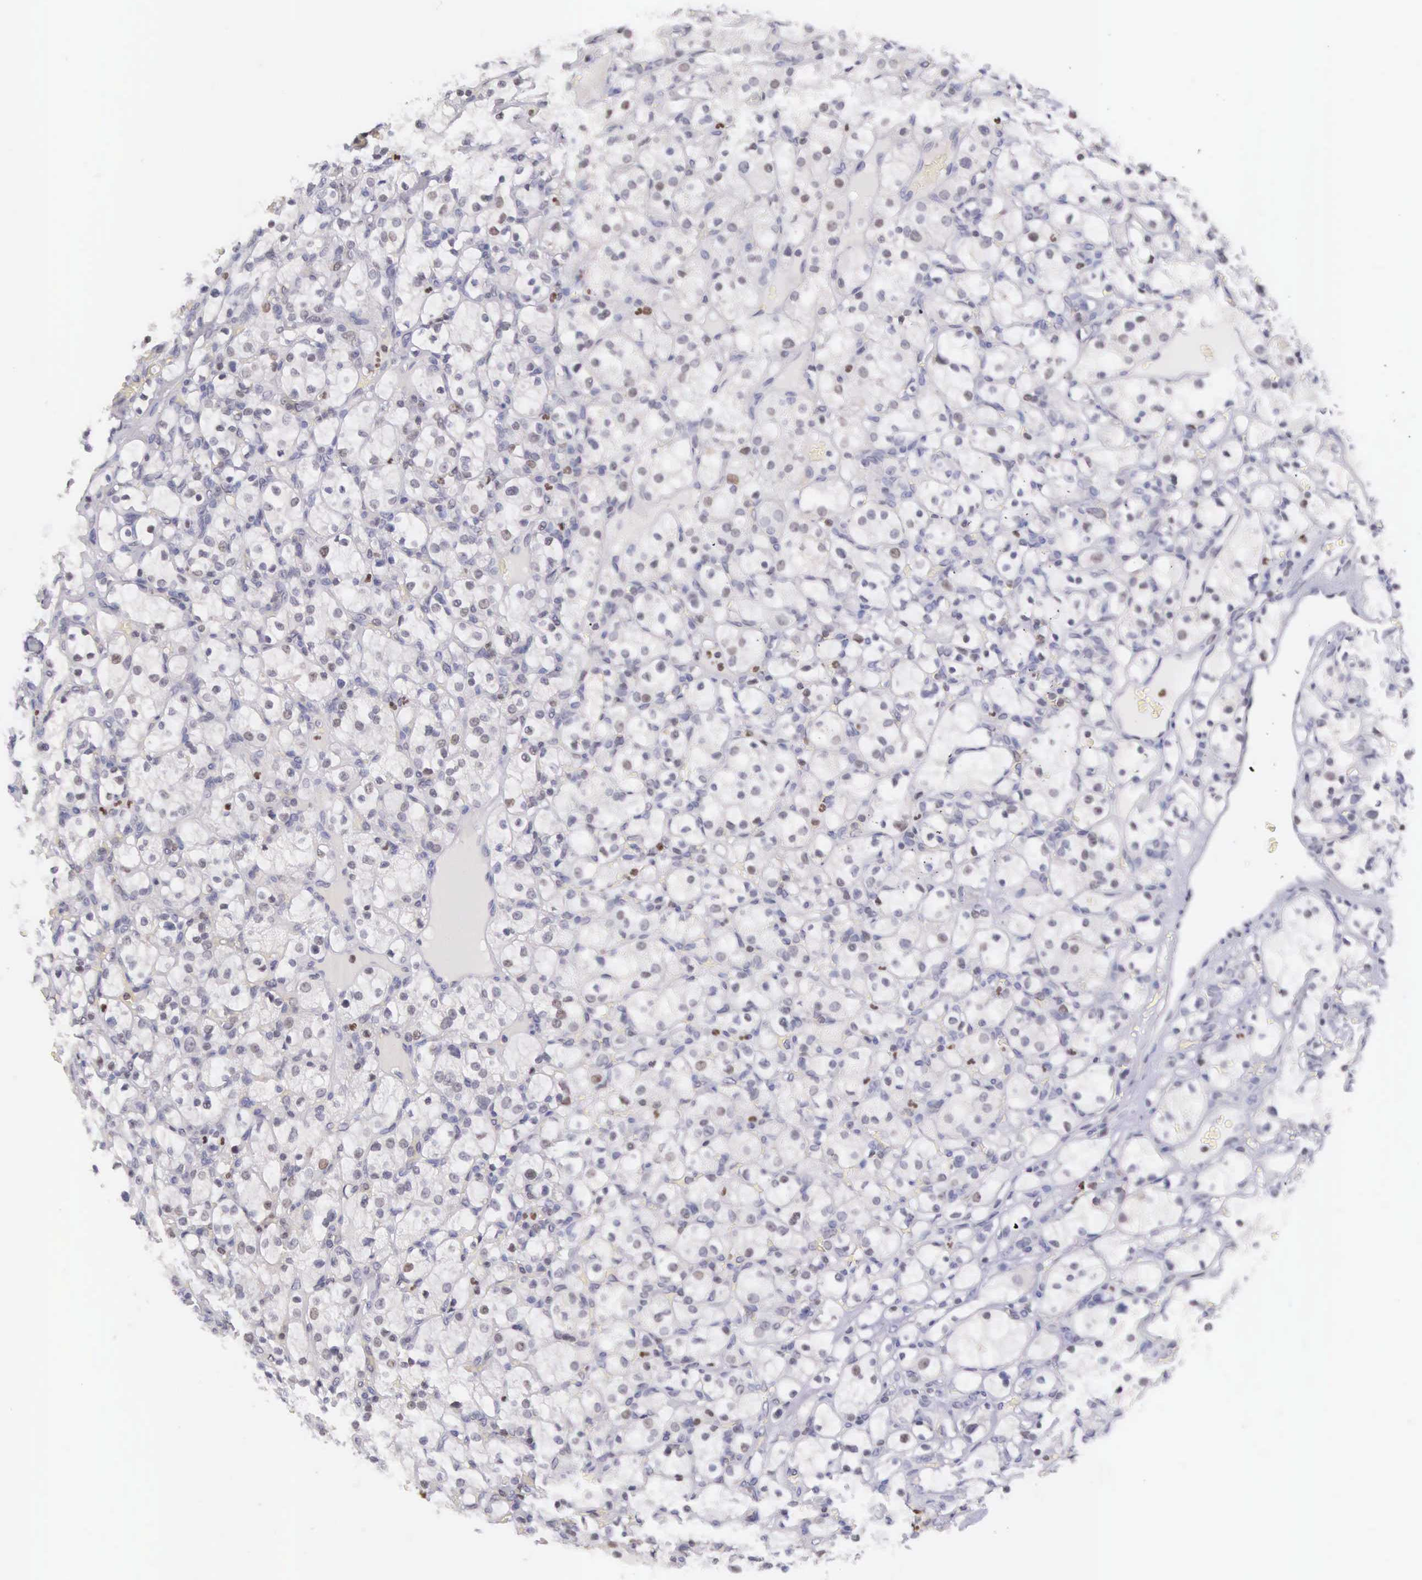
{"staining": {"intensity": "weak", "quantity": "<25%", "location": "nuclear"}, "tissue": "renal cancer", "cell_type": "Tumor cells", "image_type": "cancer", "snomed": [{"axis": "morphology", "description": "Adenocarcinoma, NOS"}, {"axis": "topography", "description": "Kidney"}], "caption": "A high-resolution histopathology image shows immunohistochemistry (IHC) staining of renal adenocarcinoma, which shows no significant positivity in tumor cells. The staining is performed using DAB brown chromogen with nuclei counter-stained in using hematoxylin.", "gene": "VRK1", "patient": {"sex": "female", "age": 83}}